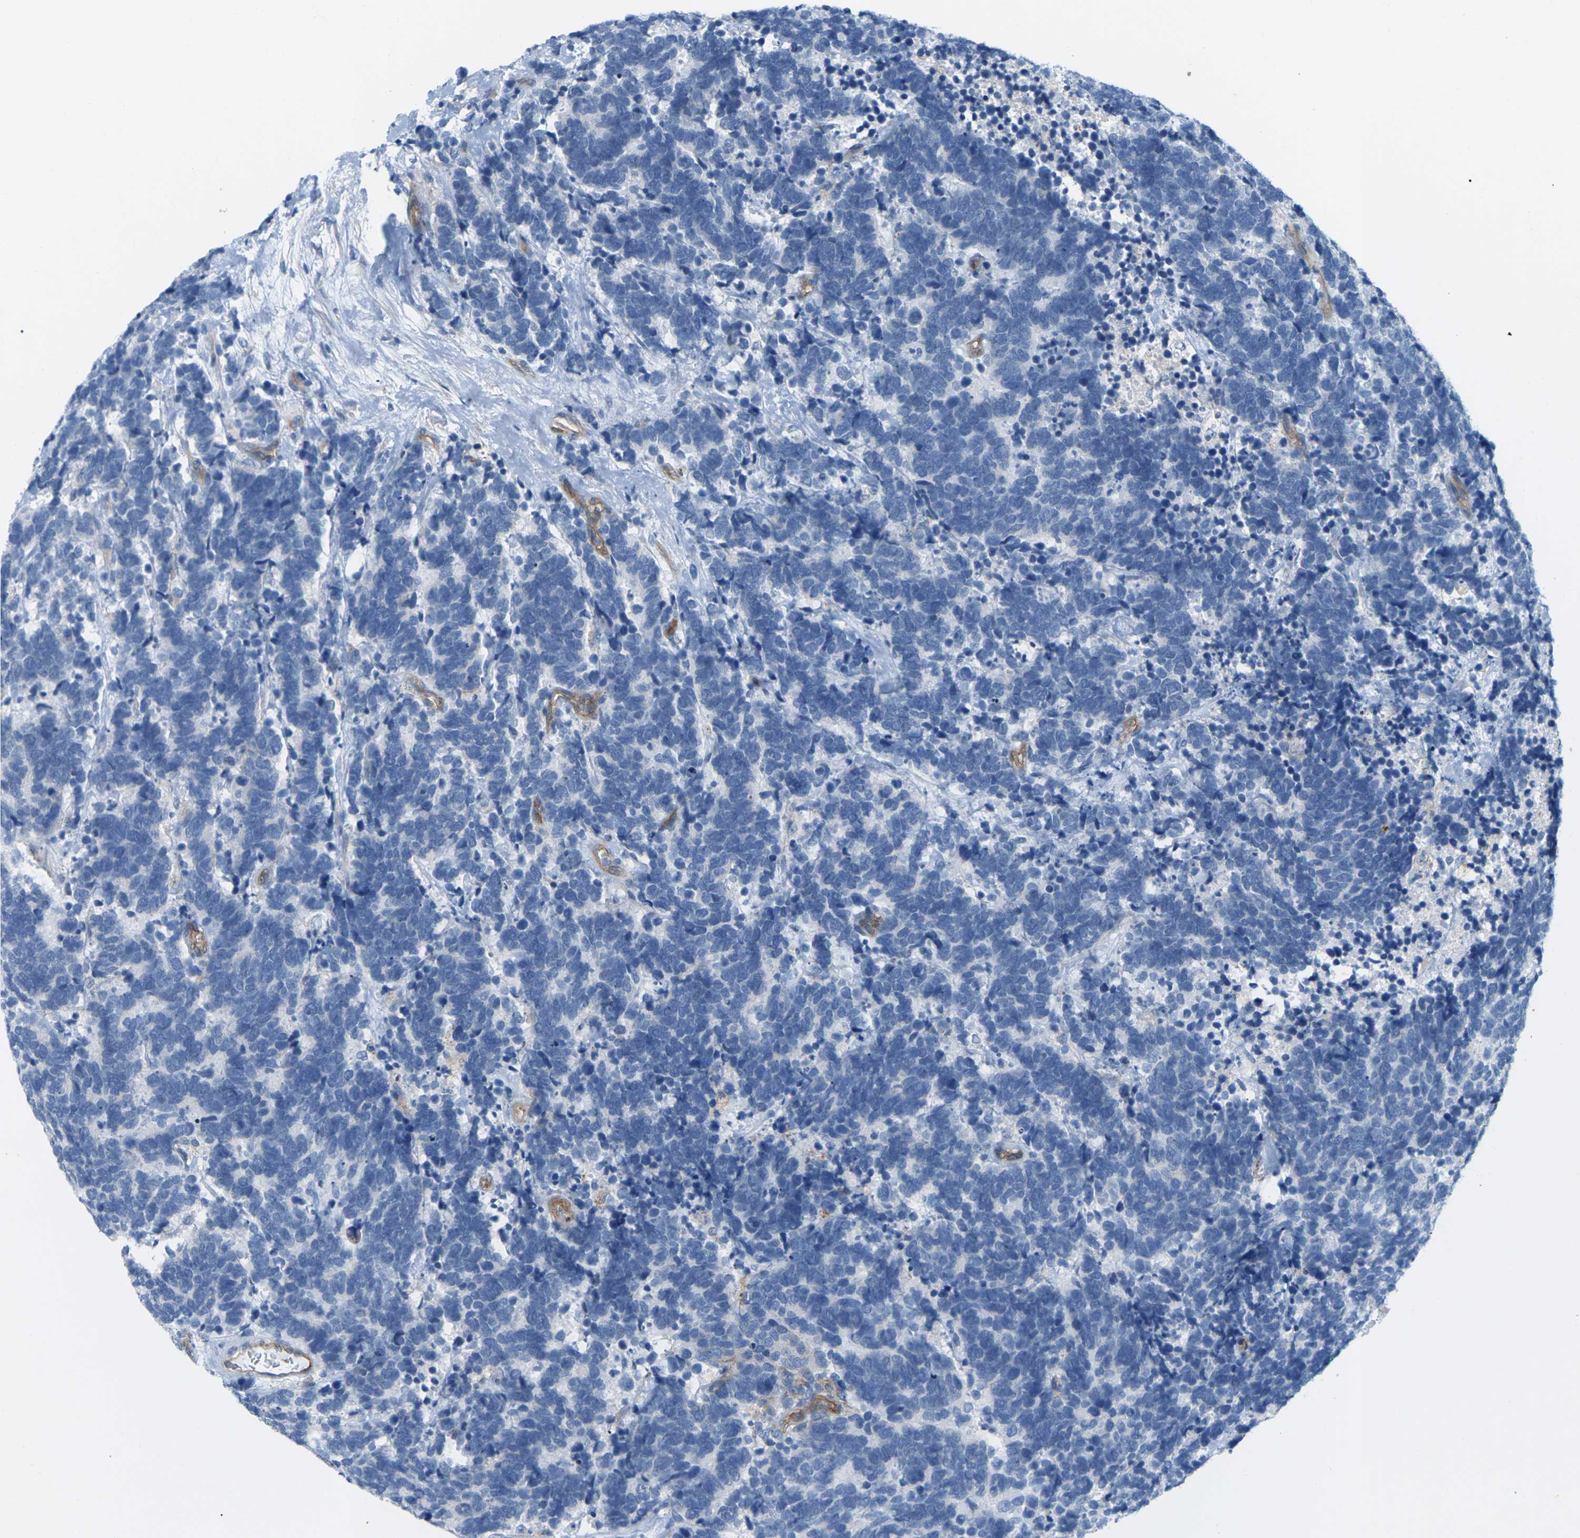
{"staining": {"intensity": "negative", "quantity": "none", "location": "none"}, "tissue": "carcinoid", "cell_type": "Tumor cells", "image_type": "cancer", "snomed": [{"axis": "morphology", "description": "Carcinoma, NOS"}, {"axis": "morphology", "description": "Carcinoid, malignant, NOS"}, {"axis": "topography", "description": "Urinary bladder"}], "caption": "High magnification brightfield microscopy of carcinoid stained with DAB (3,3'-diaminobenzidine) (brown) and counterstained with hematoxylin (blue): tumor cells show no significant staining. (Stains: DAB immunohistochemistry with hematoxylin counter stain, Microscopy: brightfield microscopy at high magnification).", "gene": "ITGA5", "patient": {"sex": "male", "age": 57}}